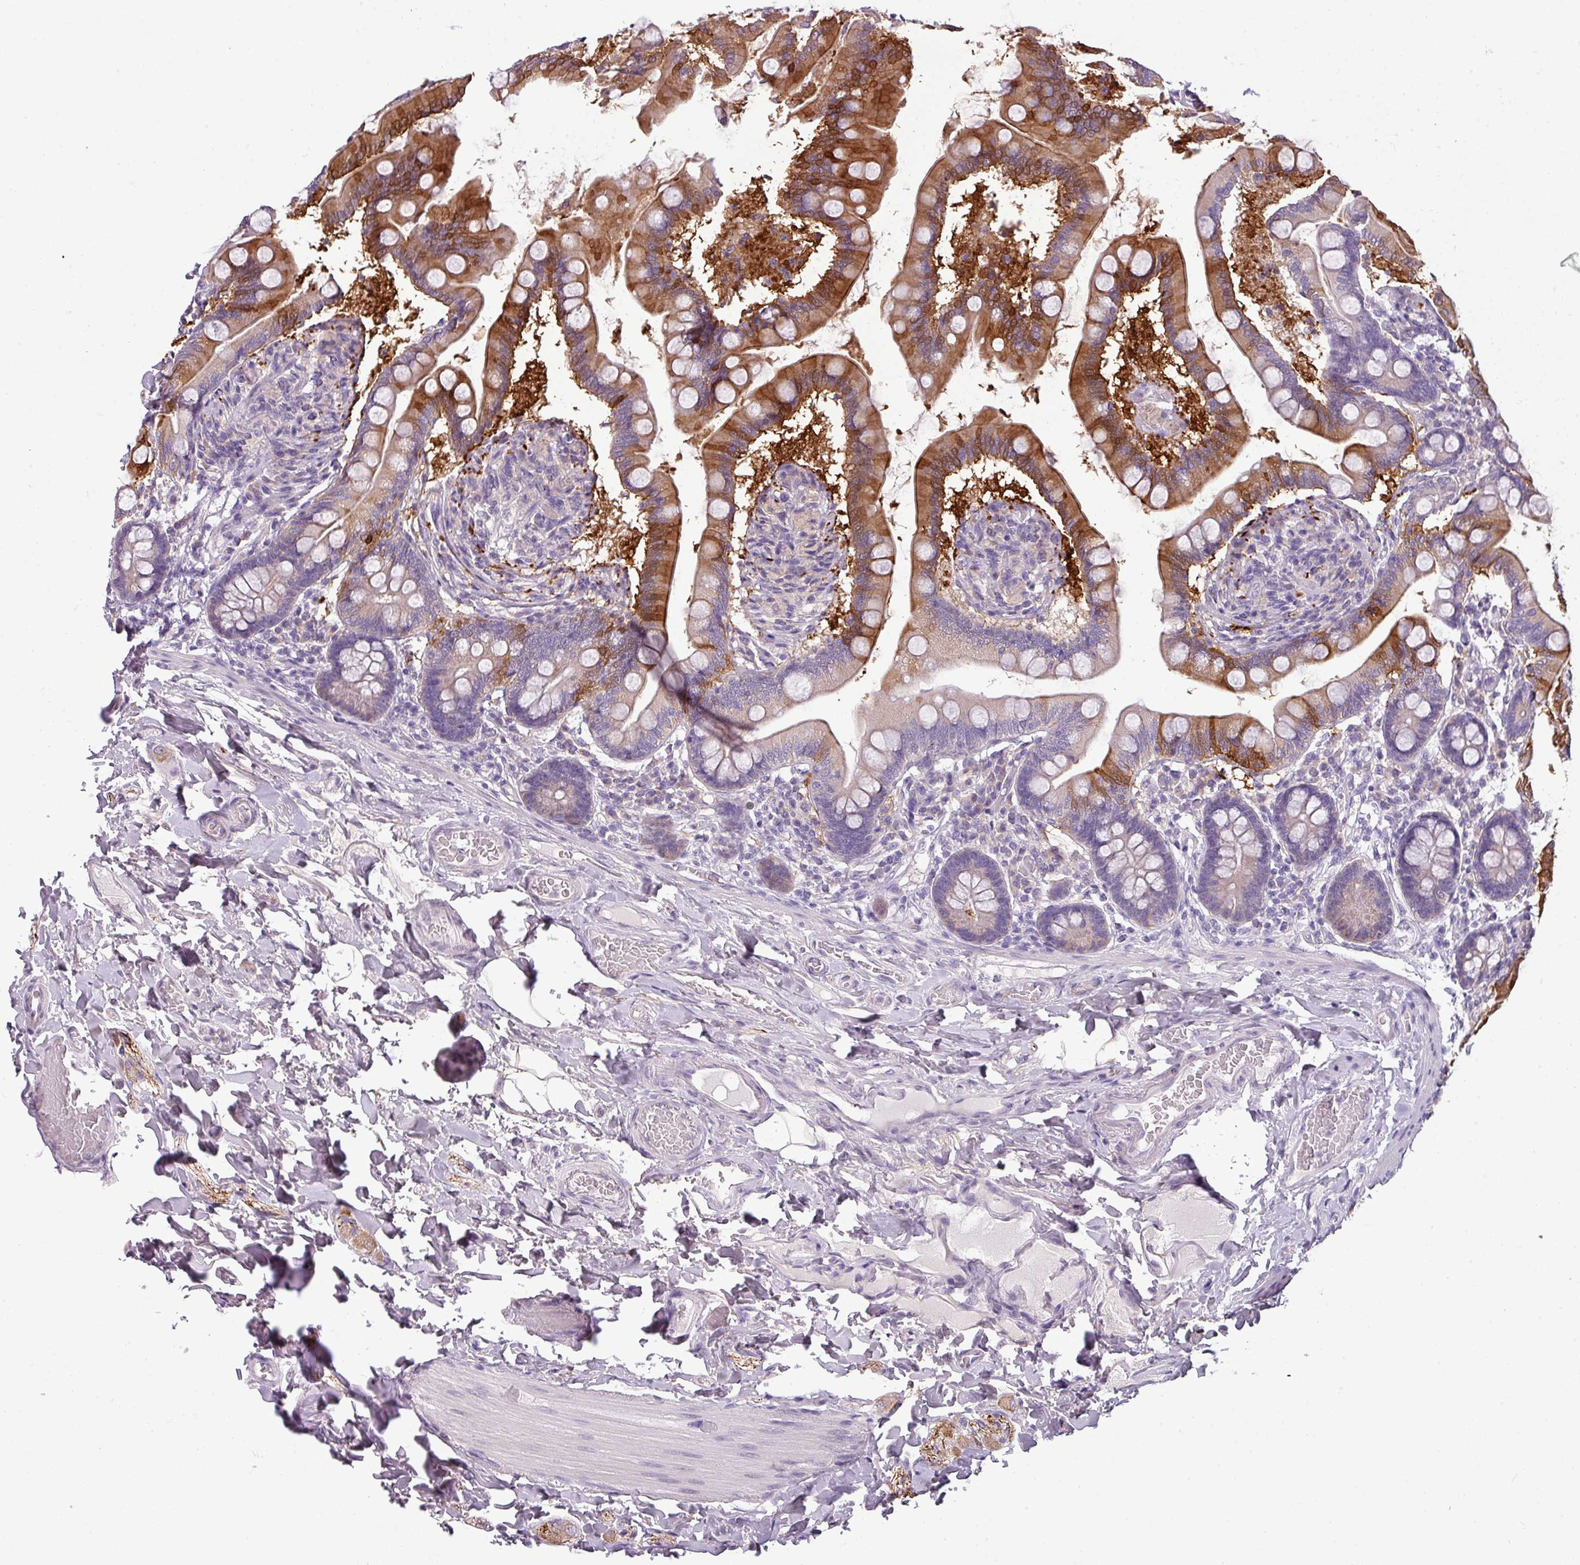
{"staining": {"intensity": "strong", "quantity": "25%-75%", "location": "cytoplasmic/membranous"}, "tissue": "small intestine", "cell_type": "Glandular cells", "image_type": "normal", "snomed": [{"axis": "morphology", "description": "Normal tissue, NOS"}, {"axis": "topography", "description": "Small intestine"}], "caption": "Immunohistochemical staining of normal human small intestine demonstrates high levels of strong cytoplasmic/membranous staining in about 25%-75% of glandular cells. (DAB (3,3'-diaminobenzidine) IHC with brightfield microscopy, high magnification).", "gene": "DNAAF9", "patient": {"sex": "female", "age": 64}}